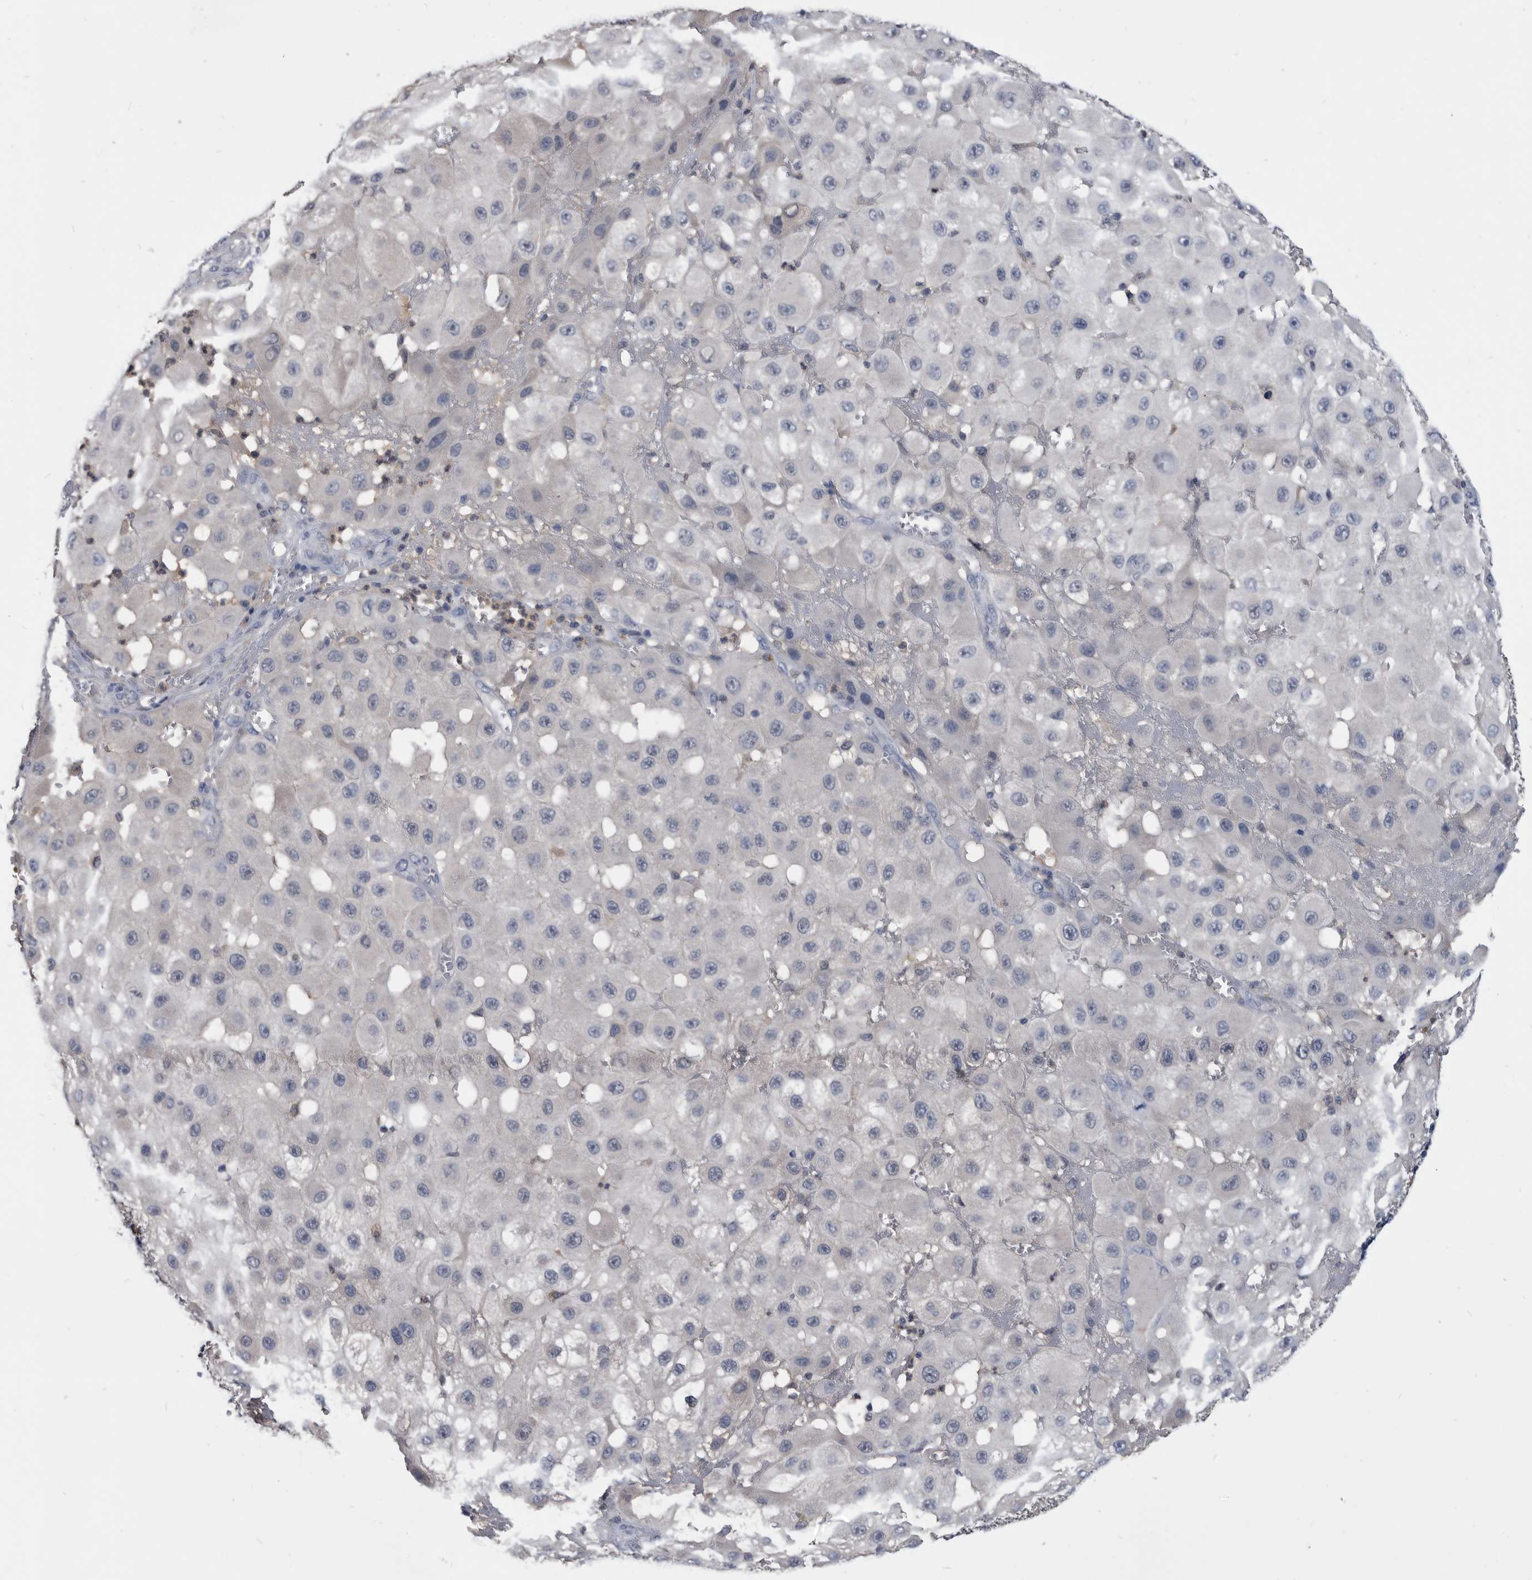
{"staining": {"intensity": "negative", "quantity": "none", "location": "none"}, "tissue": "melanoma", "cell_type": "Tumor cells", "image_type": "cancer", "snomed": [{"axis": "morphology", "description": "Malignant melanoma, NOS"}, {"axis": "topography", "description": "Skin"}], "caption": "Tumor cells are negative for brown protein staining in malignant melanoma.", "gene": "PDXK", "patient": {"sex": "female", "age": 81}}